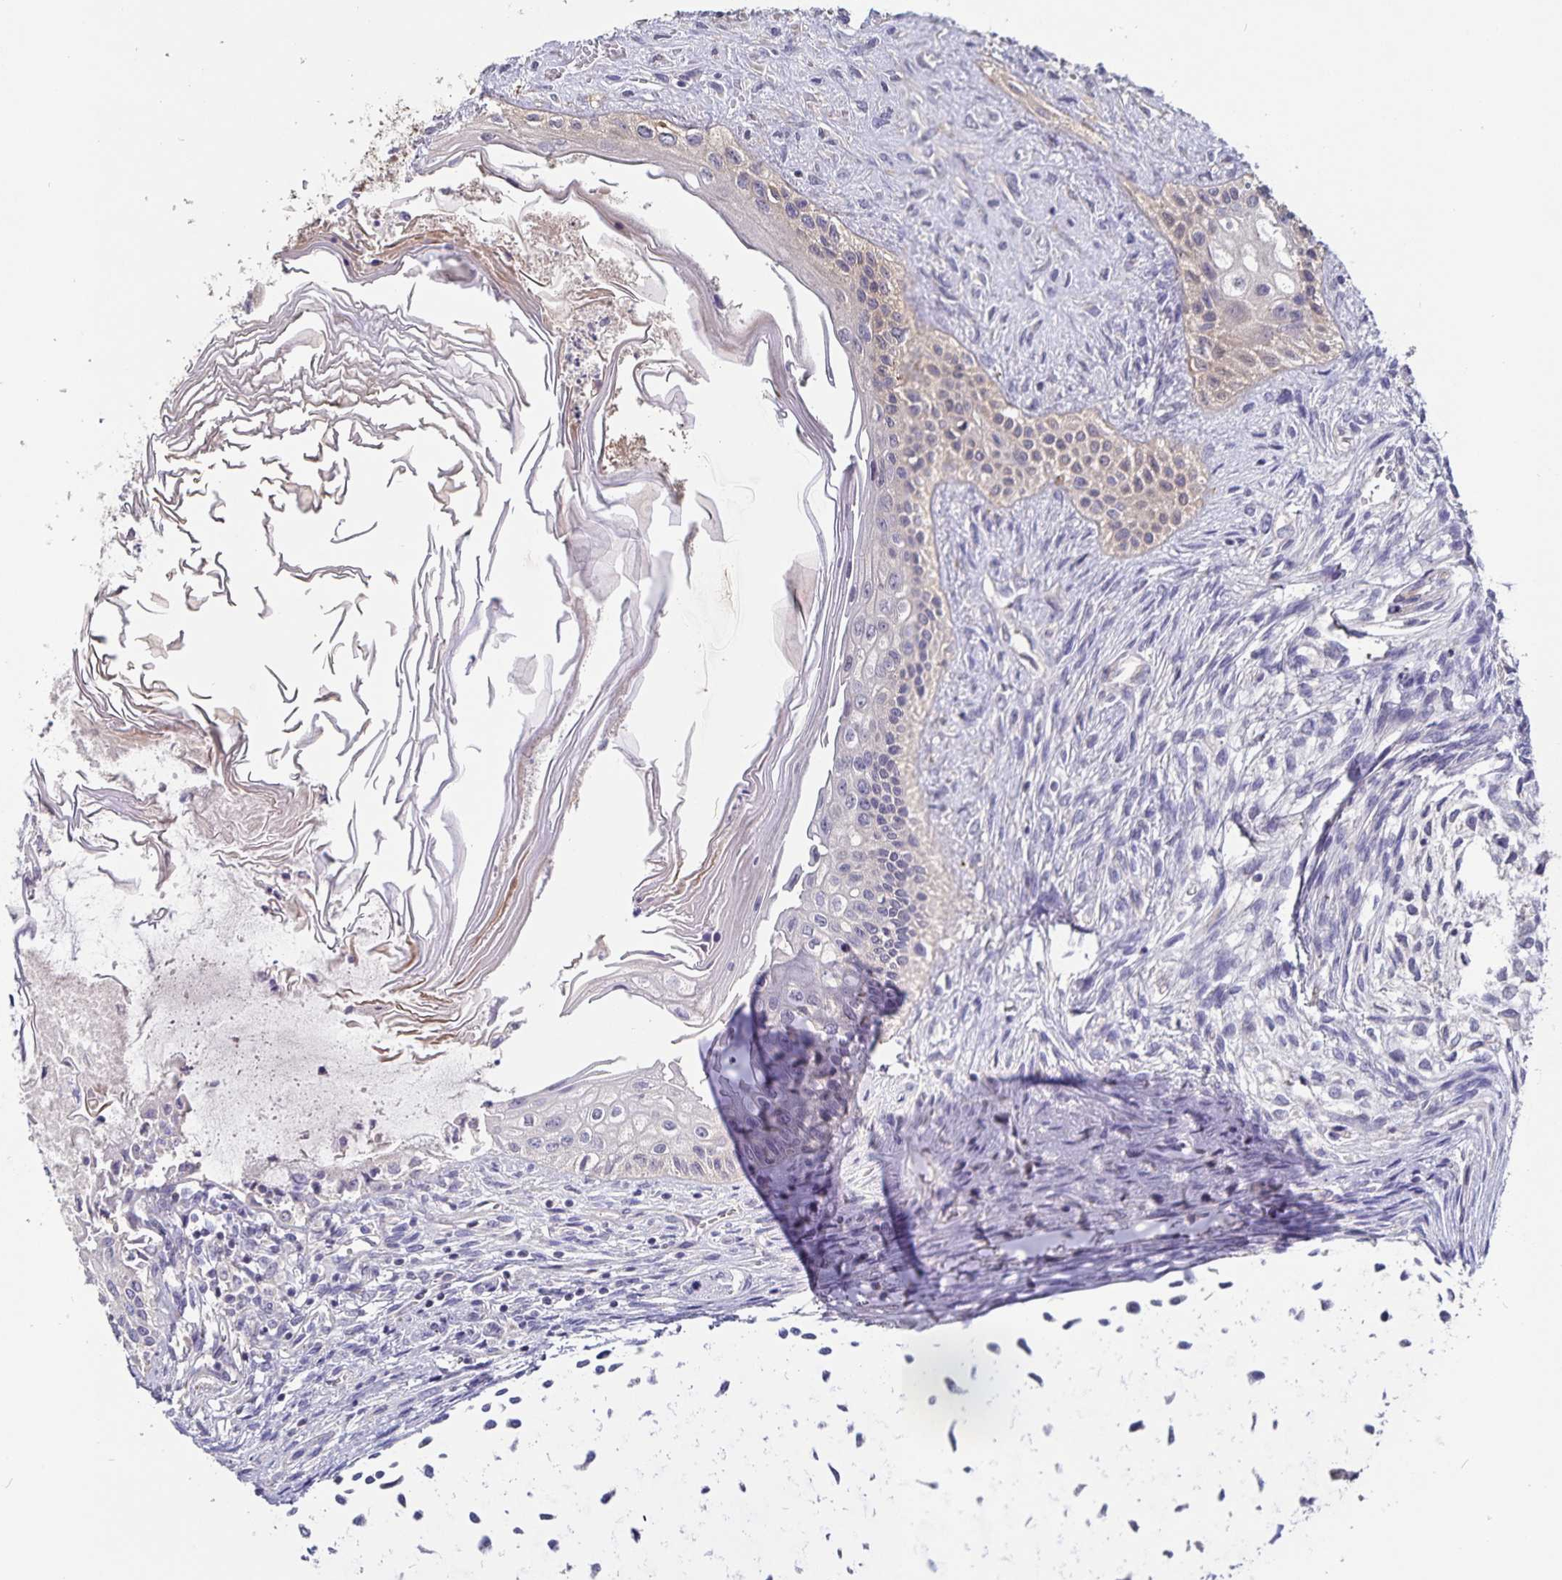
{"staining": {"intensity": "negative", "quantity": "none", "location": "none"}, "tissue": "testis cancer", "cell_type": "Tumor cells", "image_type": "cancer", "snomed": [{"axis": "morphology", "description": "Carcinoma, Embryonal, NOS"}, {"axis": "topography", "description": "Testis"}], "caption": "An IHC histopathology image of testis cancer is shown. There is no staining in tumor cells of testis cancer.", "gene": "FBXL16", "patient": {"sex": "male", "age": 37}}